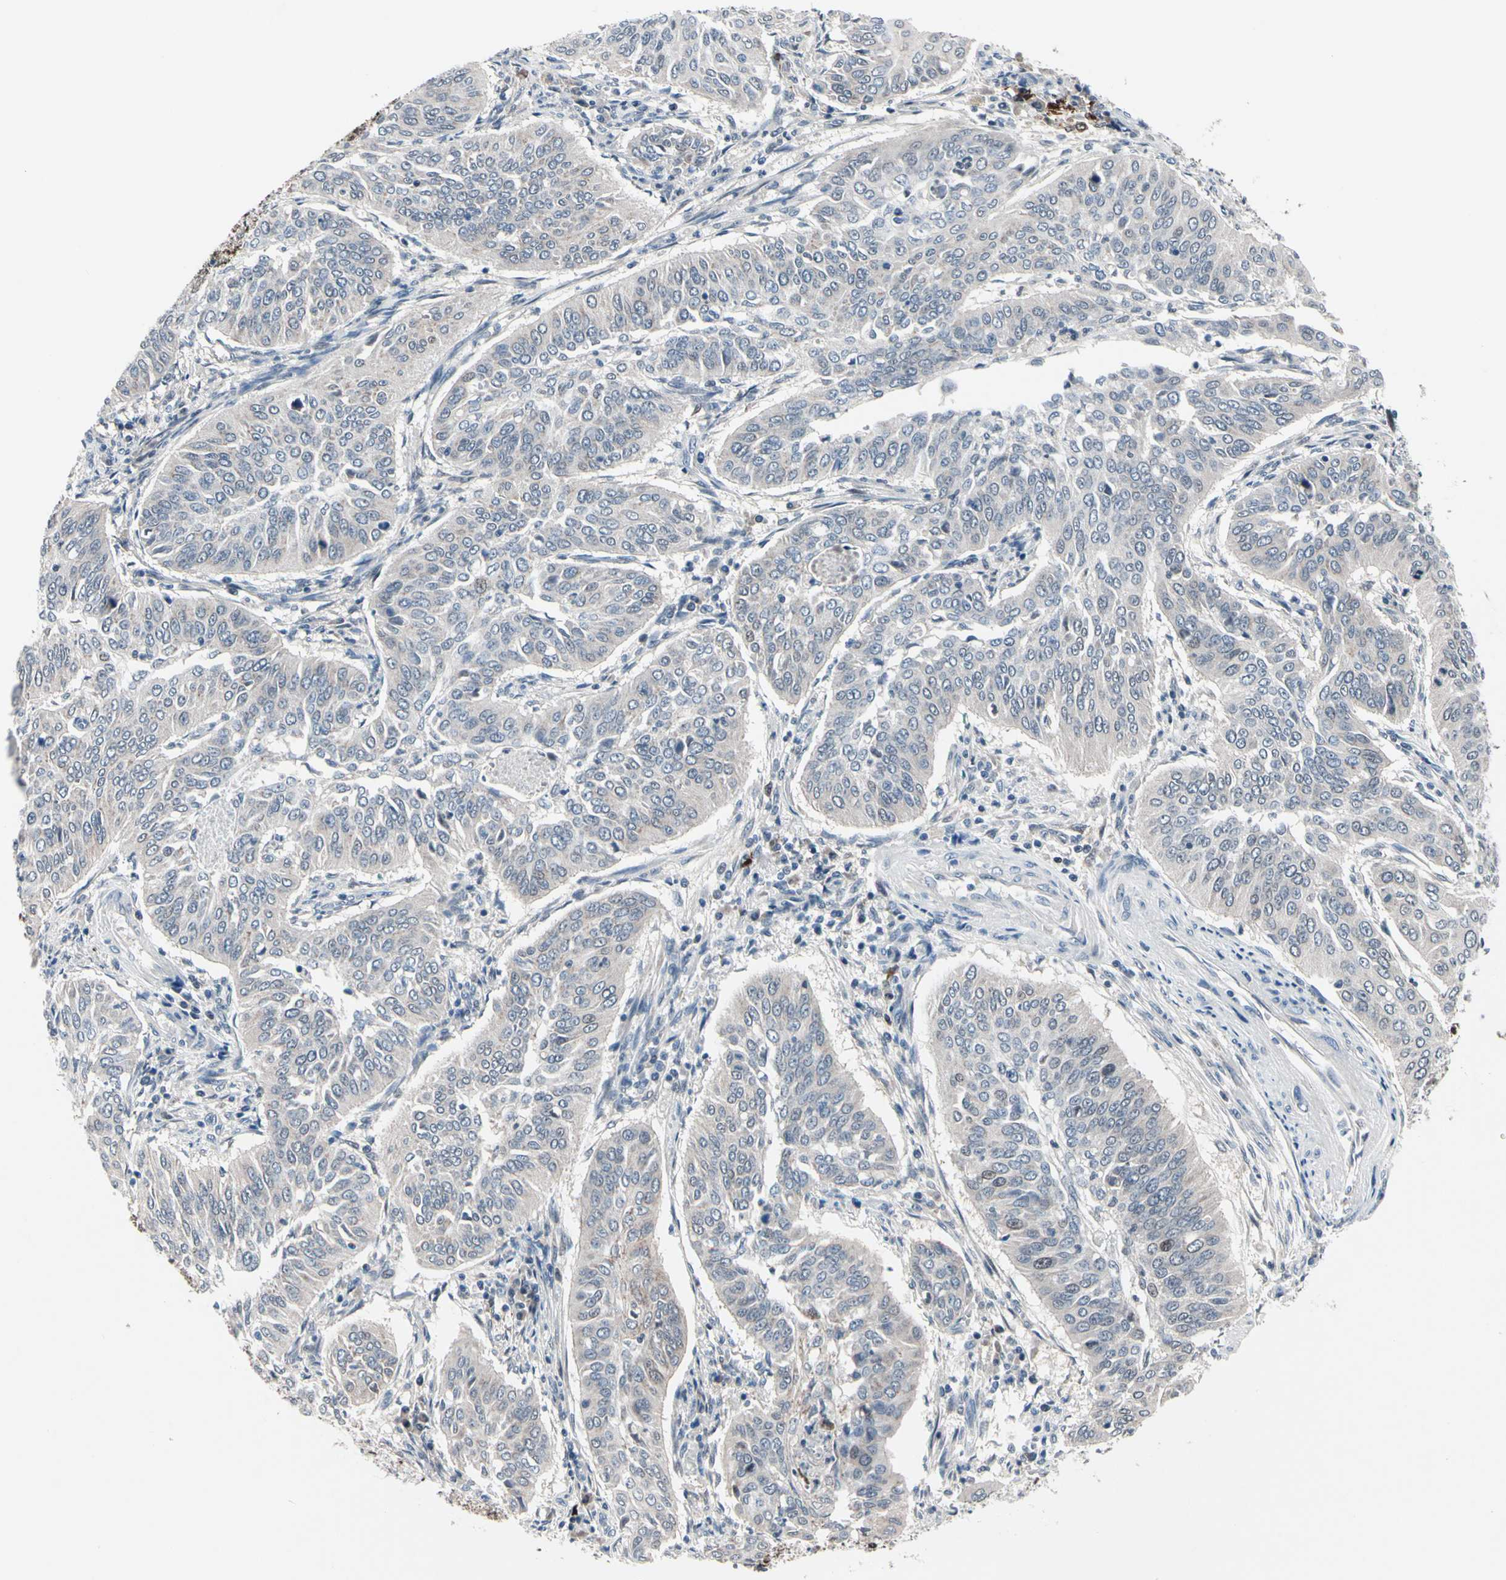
{"staining": {"intensity": "negative", "quantity": "none", "location": "none"}, "tissue": "cervical cancer", "cell_type": "Tumor cells", "image_type": "cancer", "snomed": [{"axis": "morphology", "description": "Normal tissue, NOS"}, {"axis": "morphology", "description": "Squamous cell carcinoma, NOS"}, {"axis": "topography", "description": "Cervix"}], "caption": "An IHC micrograph of cervical squamous cell carcinoma is shown. There is no staining in tumor cells of cervical squamous cell carcinoma.", "gene": "TXN", "patient": {"sex": "female", "age": 39}}